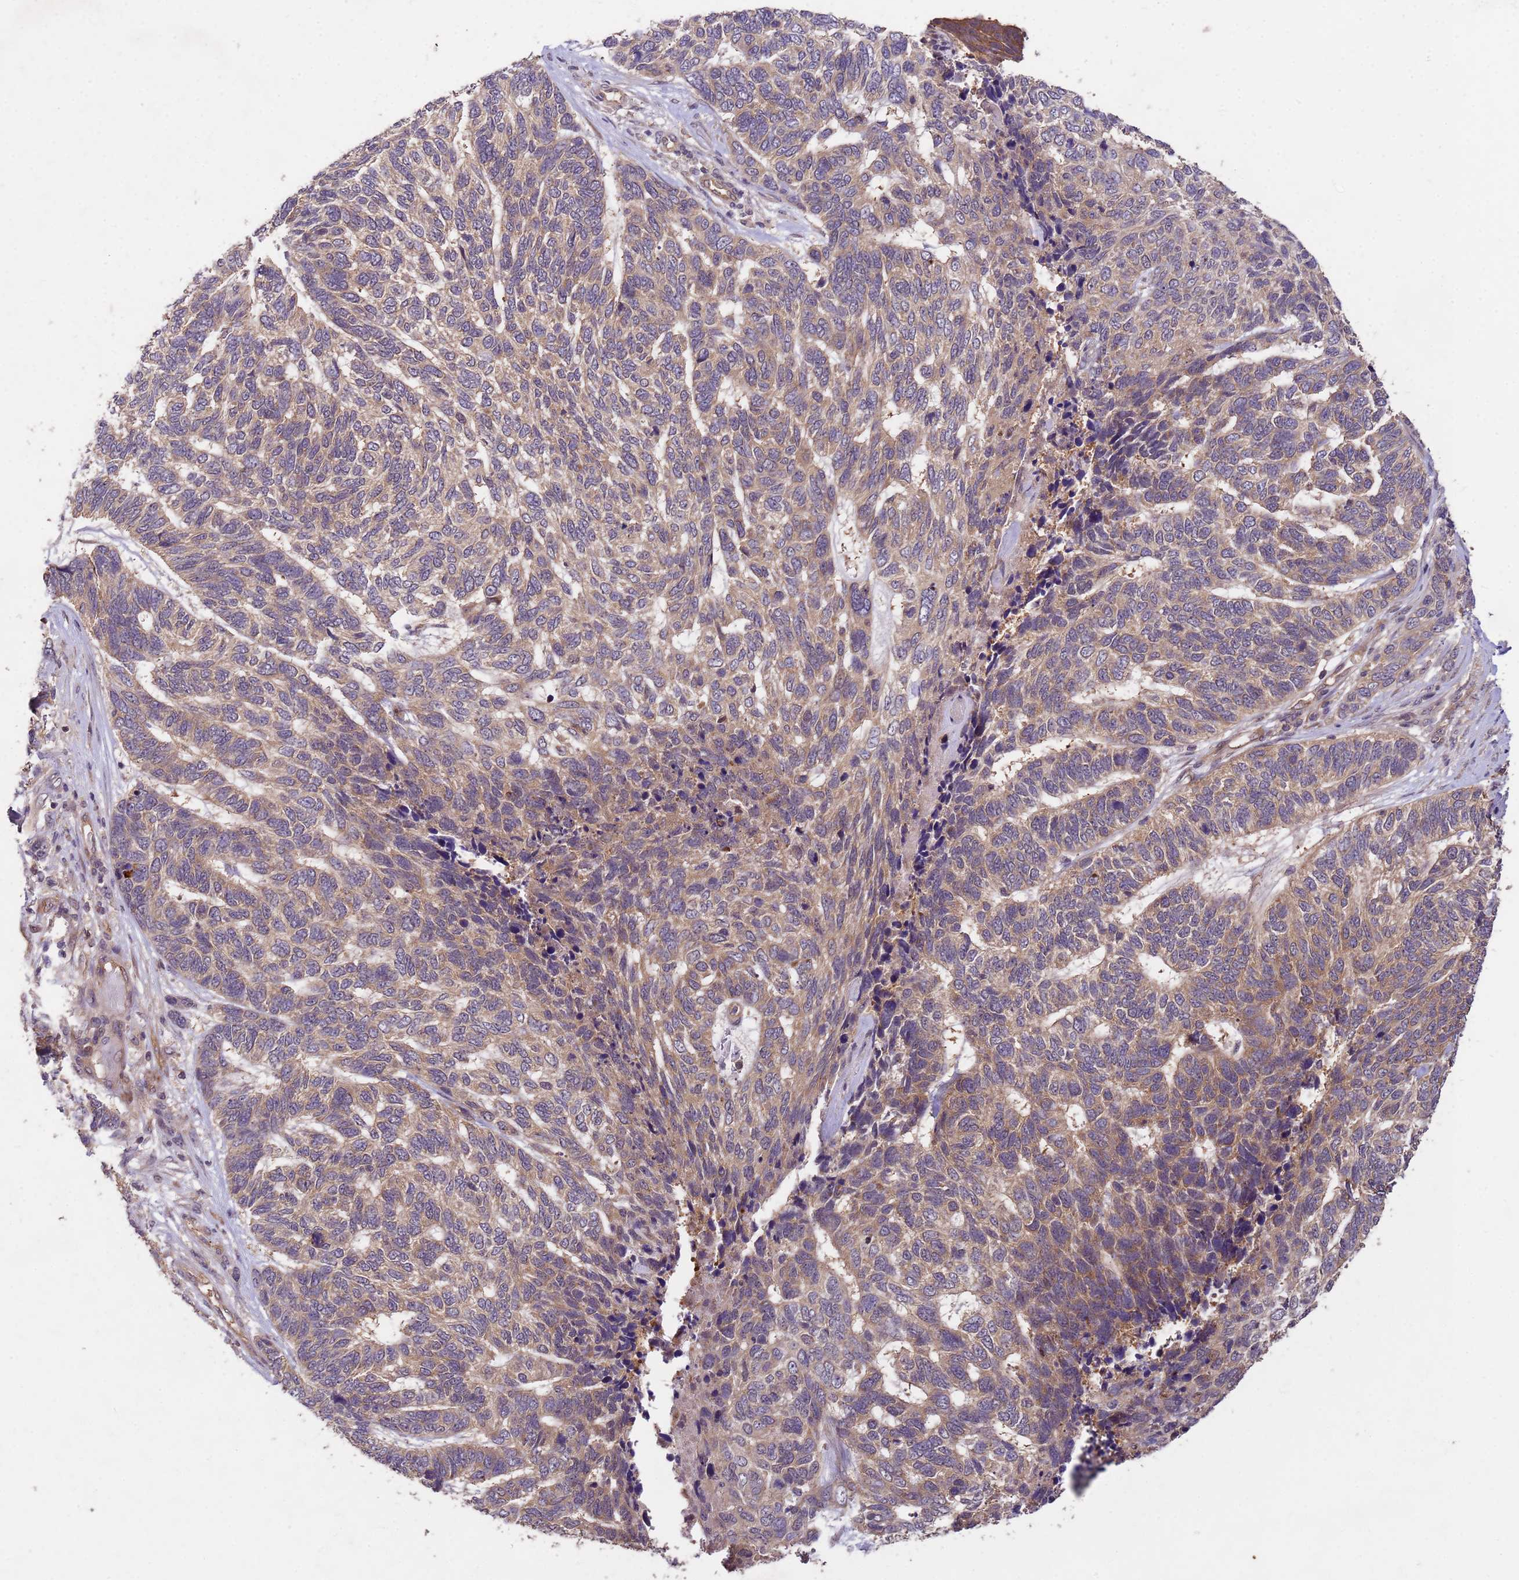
{"staining": {"intensity": "moderate", "quantity": "25%-75%", "location": "cytoplasmic/membranous"}, "tissue": "skin cancer", "cell_type": "Tumor cells", "image_type": "cancer", "snomed": [{"axis": "morphology", "description": "Basal cell carcinoma"}, {"axis": "topography", "description": "Skin"}], "caption": "DAB (3,3'-diaminobenzidine) immunohistochemical staining of skin basal cell carcinoma displays moderate cytoplasmic/membranous protein positivity in approximately 25%-75% of tumor cells.", "gene": "PPP2CB", "patient": {"sex": "female", "age": 65}}